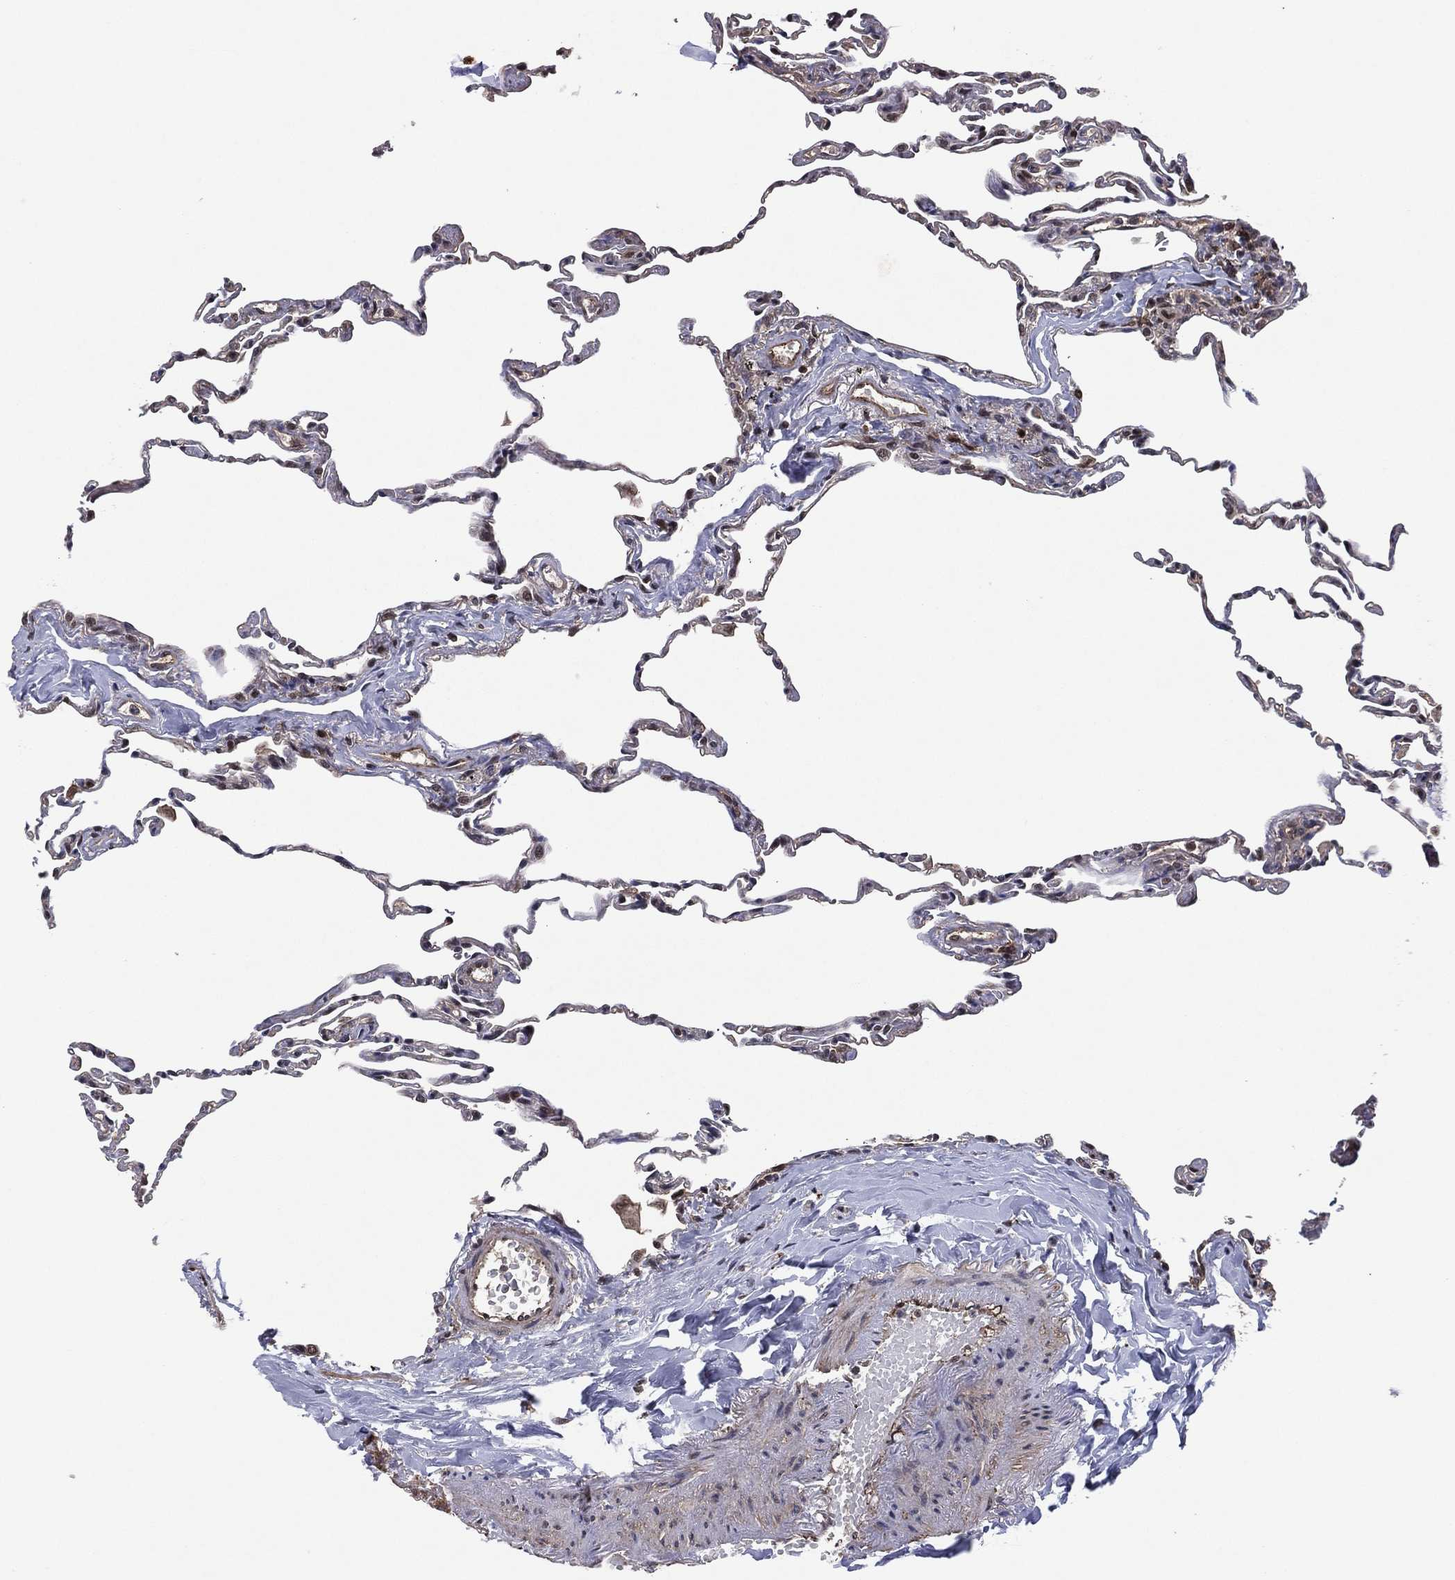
{"staining": {"intensity": "negative", "quantity": "none", "location": "none"}, "tissue": "lung", "cell_type": "Alveolar cells", "image_type": "normal", "snomed": [{"axis": "morphology", "description": "Normal tissue, NOS"}, {"axis": "topography", "description": "Lung"}], "caption": "Image shows no significant protein positivity in alveolar cells of unremarkable lung. (Immunohistochemistry, brightfield microscopy, high magnification).", "gene": "ICOSLG", "patient": {"sex": "female", "age": 57}}